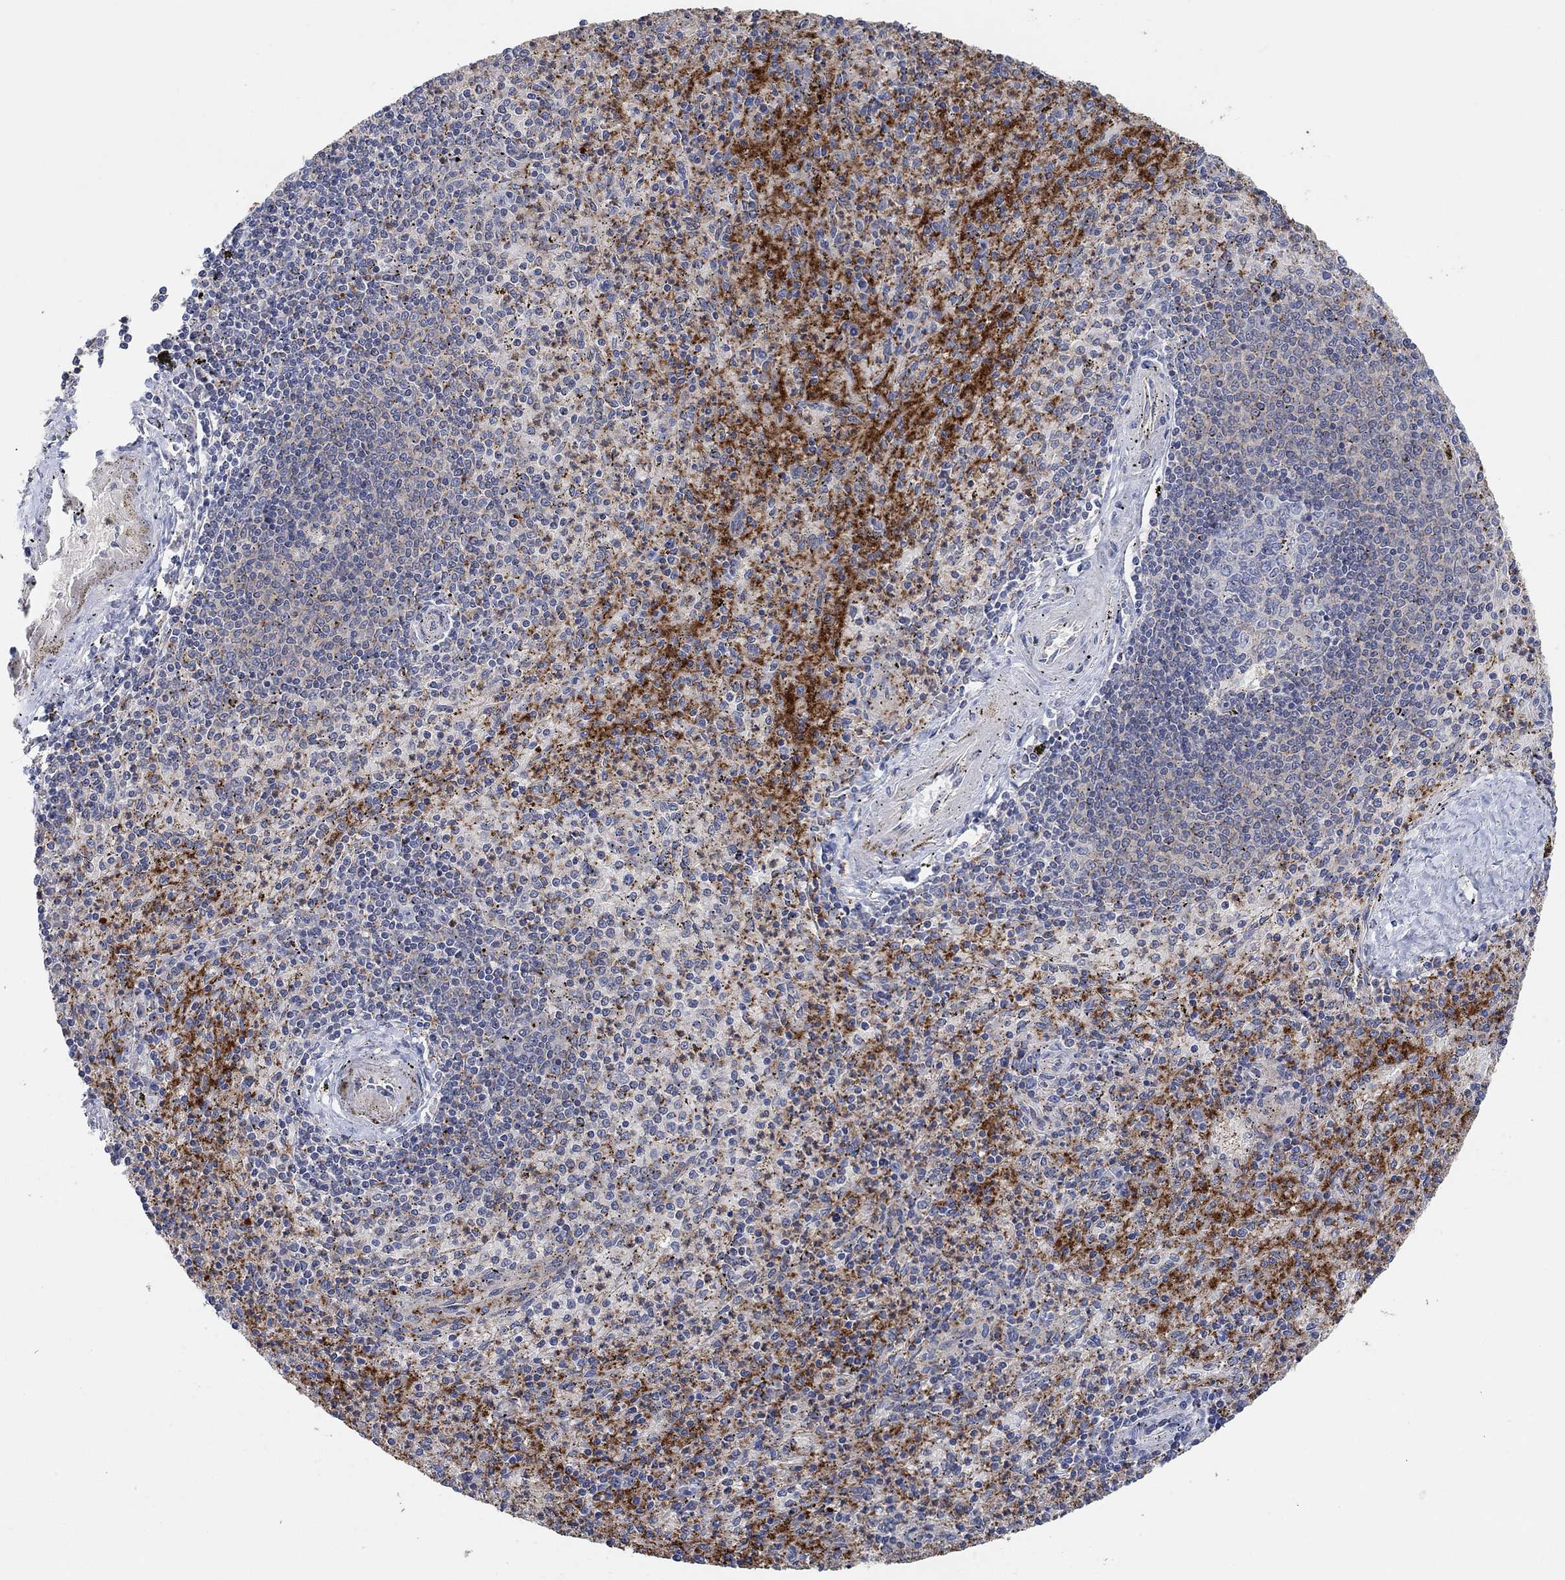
{"staining": {"intensity": "strong", "quantity": "25%-75%", "location": "cytoplasmic/membranous"}, "tissue": "spleen", "cell_type": "Cells in red pulp", "image_type": "normal", "snomed": [{"axis": "morphology", "description": "Normal tissue, NOS"}, {"axis": "topography", "description": "Spleen"}], "caption": "Brown immunohistochemical staining in benign human spleen displays strong cytoplasmic/membranous expression in about 25%-75% of cells in red pulp. (DAB (3,3'-diaminobenzidine) = brown stain, brightfield microscopy at high magnification).", "gene": "PMFBP1", "patient": {"sex": "male", "age": 60}}